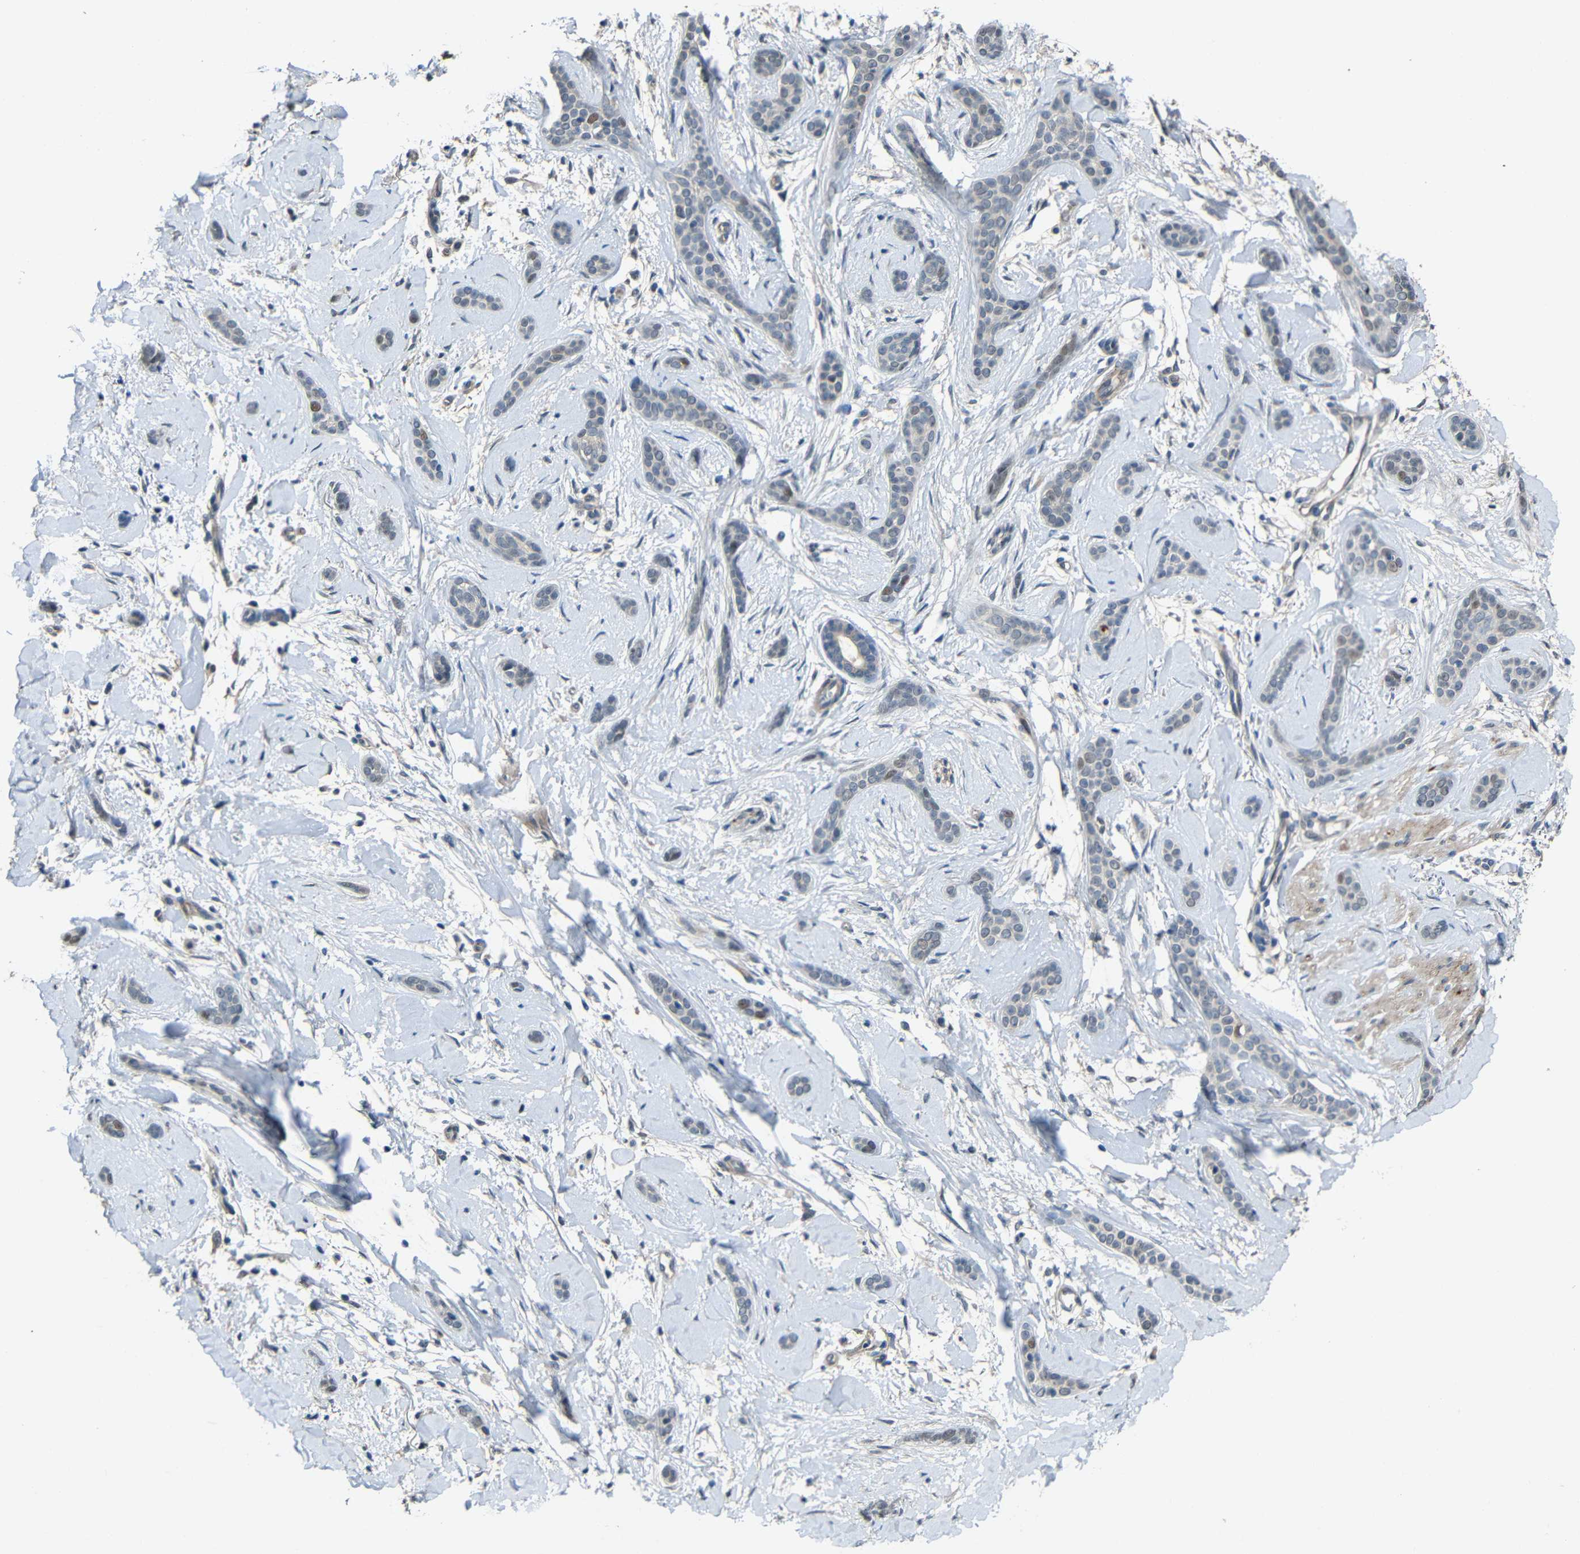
{"staining": {"intensity": "weak", "quantity": "<25%", "location": "nuclear"}, "tissue": "skin cancer", "cell_type": "Tumor cells", "image_type": "cancer", "snomed": [{"axis": "morphology", "description": "Basal cell carcinoma"}, {"axis": "morphology", "description": "Adnexal tumor, benign"}, {"axis": "topography", "description": "Skin"}], "caption": "Immunohistochemical staining of human skin cancer demonstrates no significant positivity in tumor cells.", "gene": "STBD1", "patient": {"sex": "female", "age": 42}}